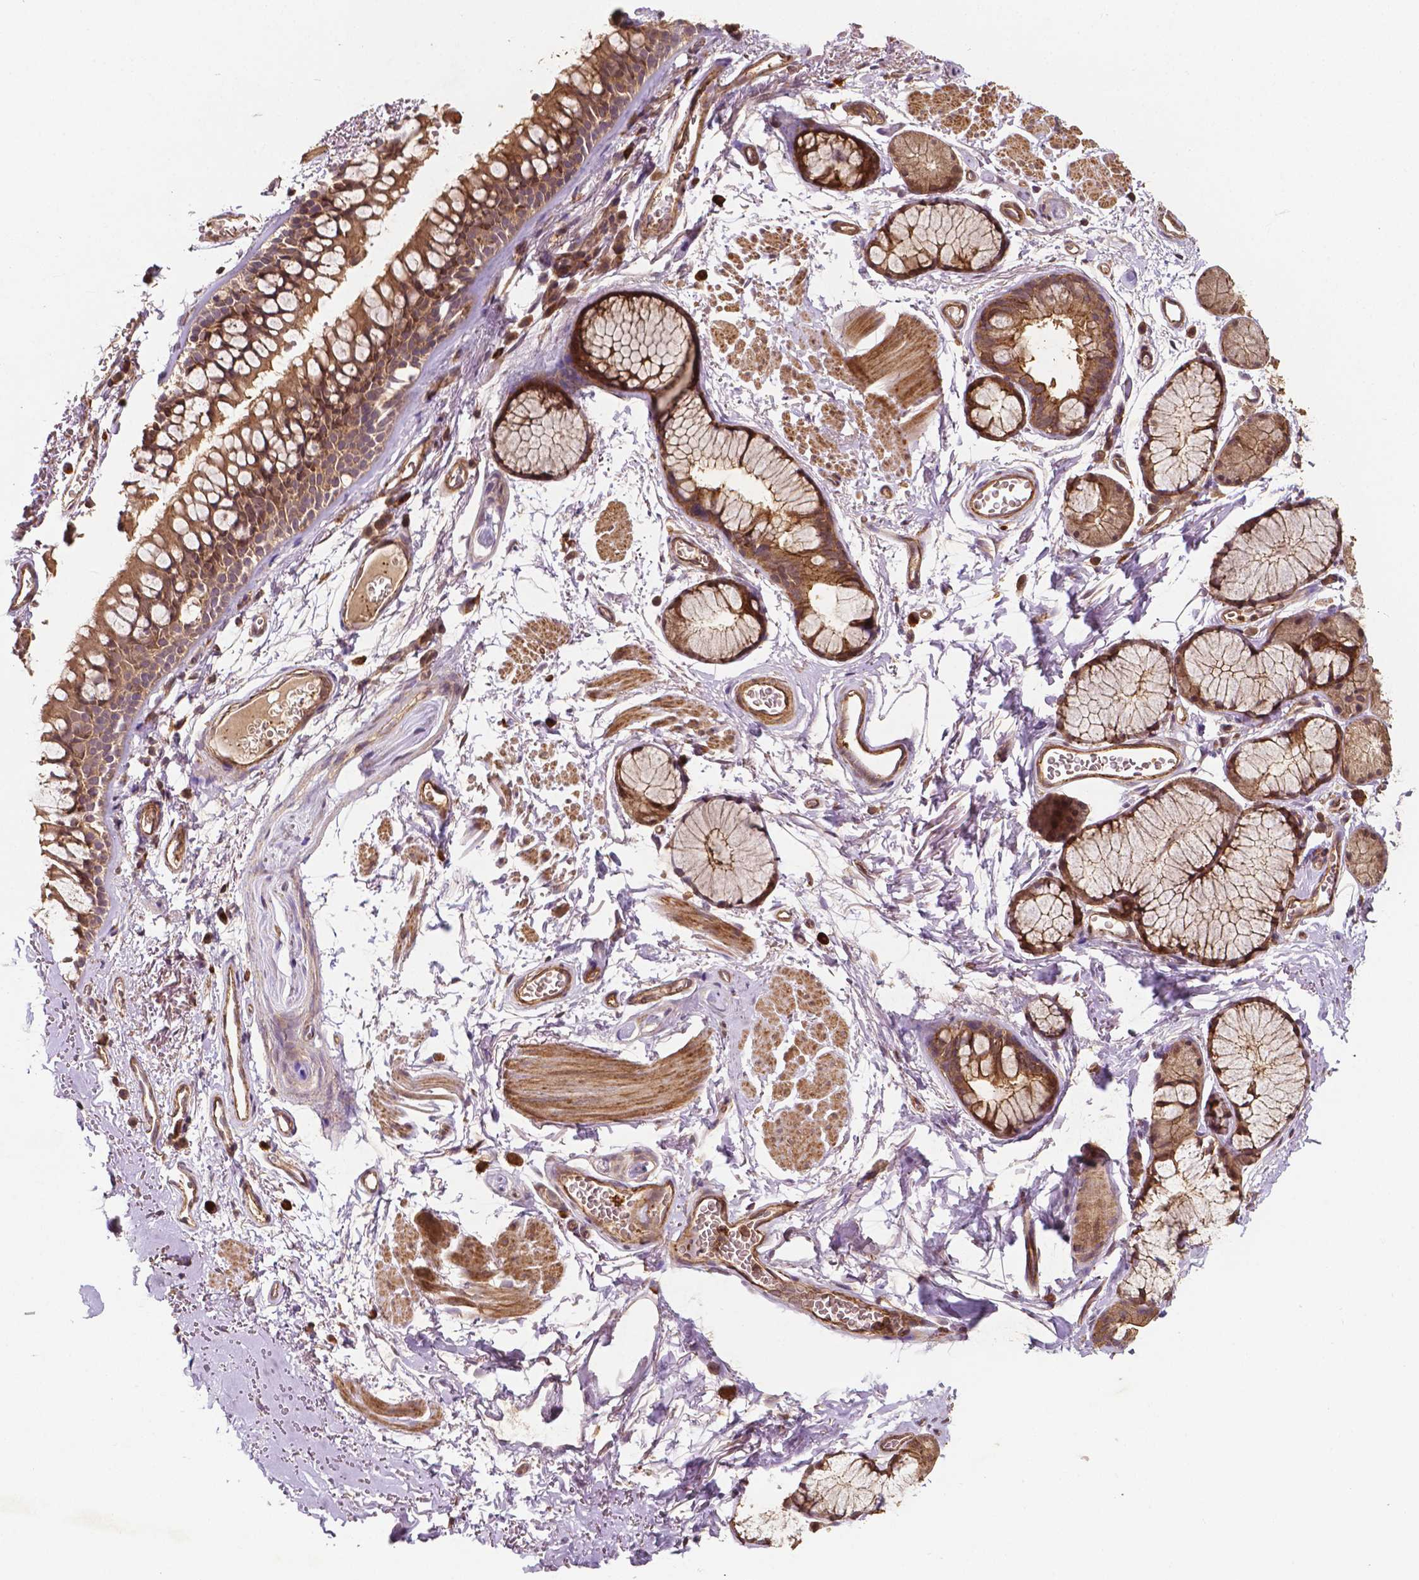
{"staining": {"intensity": "moderate", "quantity": "<25%", "location": "nuclear"}, "tissue": "adipose tissue", "cell_type": "Adipocytes", "image_type": "normal", "snomed": [{"axis": "morphology", "description": "Normal tissue, NOS"}, {"axis": "topography", "description": "Cartilage tissue"}, {"axis": "topography", "description": "Bronchus"}], "caption": "Immunohistochemical staining of normal adipose tissue exhibits low levels of moderate nuclear staining in approximately <25% of adipocytes. (DAB IHC with brightfield microscopy, high magnification).", "gene": "ZMYND19", "patient": {"sex": "female", "age": 79}}